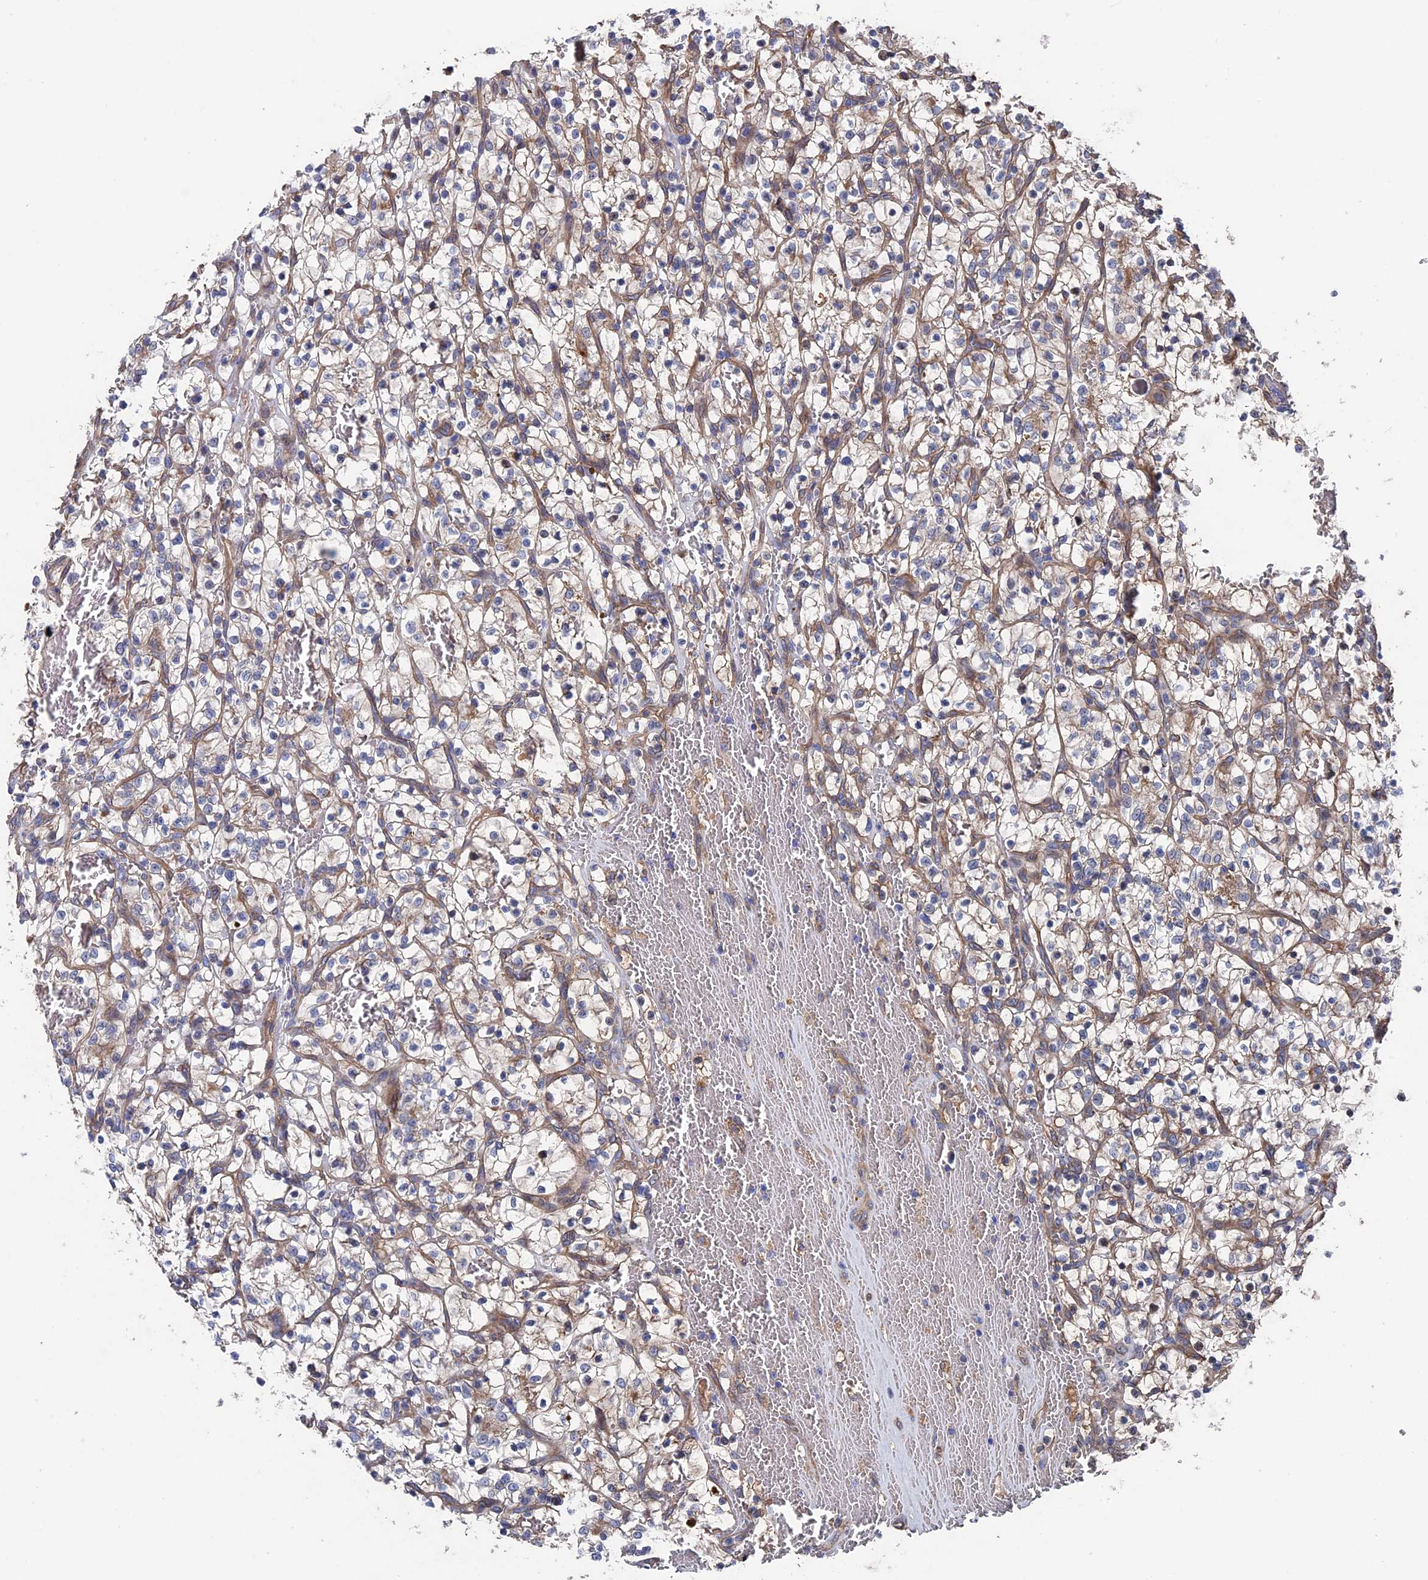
{"staining": {"intensity": "negative", "quantity": "none", "location": "none"}, "tissue": "renal cancer", "cell_type": "Tumor cells", "image_type": "cancer", "snomed": [{"axis": "morphology", "description": "Adenocarcinoma, NOS"}, {"axis": "topography", "description": "Kidney"}], "caption": "A micrograph of renal adenocarcinoma stained for a protein demonstrates no brown staining in tumor cells. (DAB immunohistochemistry visualized using brightfield microscopy, high magnification).", "gene": "RPUSD1", "patient": {"sex": "female", "age": 57}}